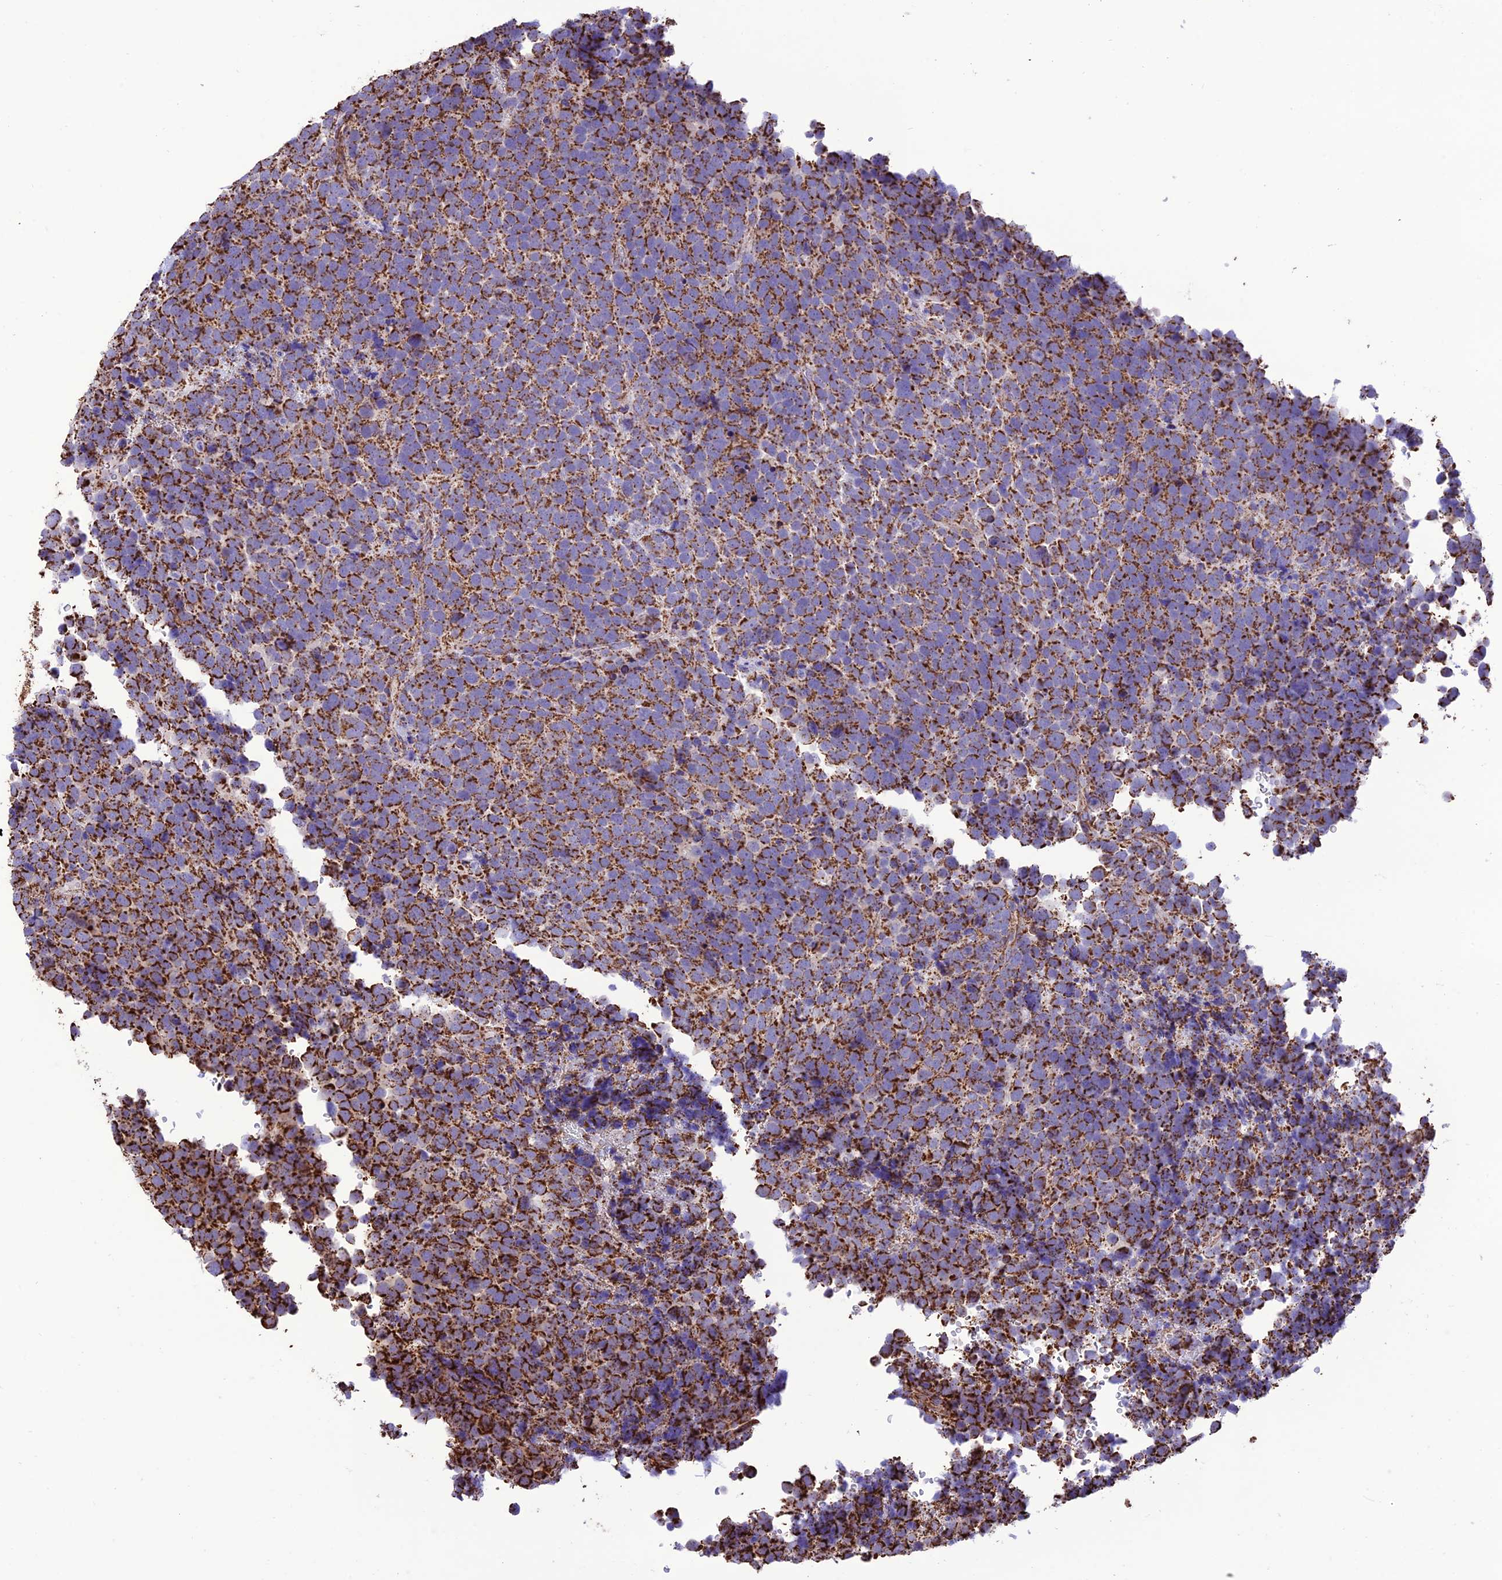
{"staining": {"intensity": "strong", "quantity": ">75%", "location": "cytoplasmic/membranous"}, "tissue": "urothelial cancer", "cell_type": "Tumor cells", "image_type": "cancer", "snomed": [{"axis": "morphology", "description": "Urothelial carcinoma, High grade"}, {"axis": "topography", "description": "Urinary bladder"}], "caption": "Urothelial cancer was stained to show a protein in brown. There is high levels of strong cytoplasmic/membranous expression in about >75% of tumor cells.", "gene": "NDUFAF1", "patient": {"sex": "female", "age": 82}}